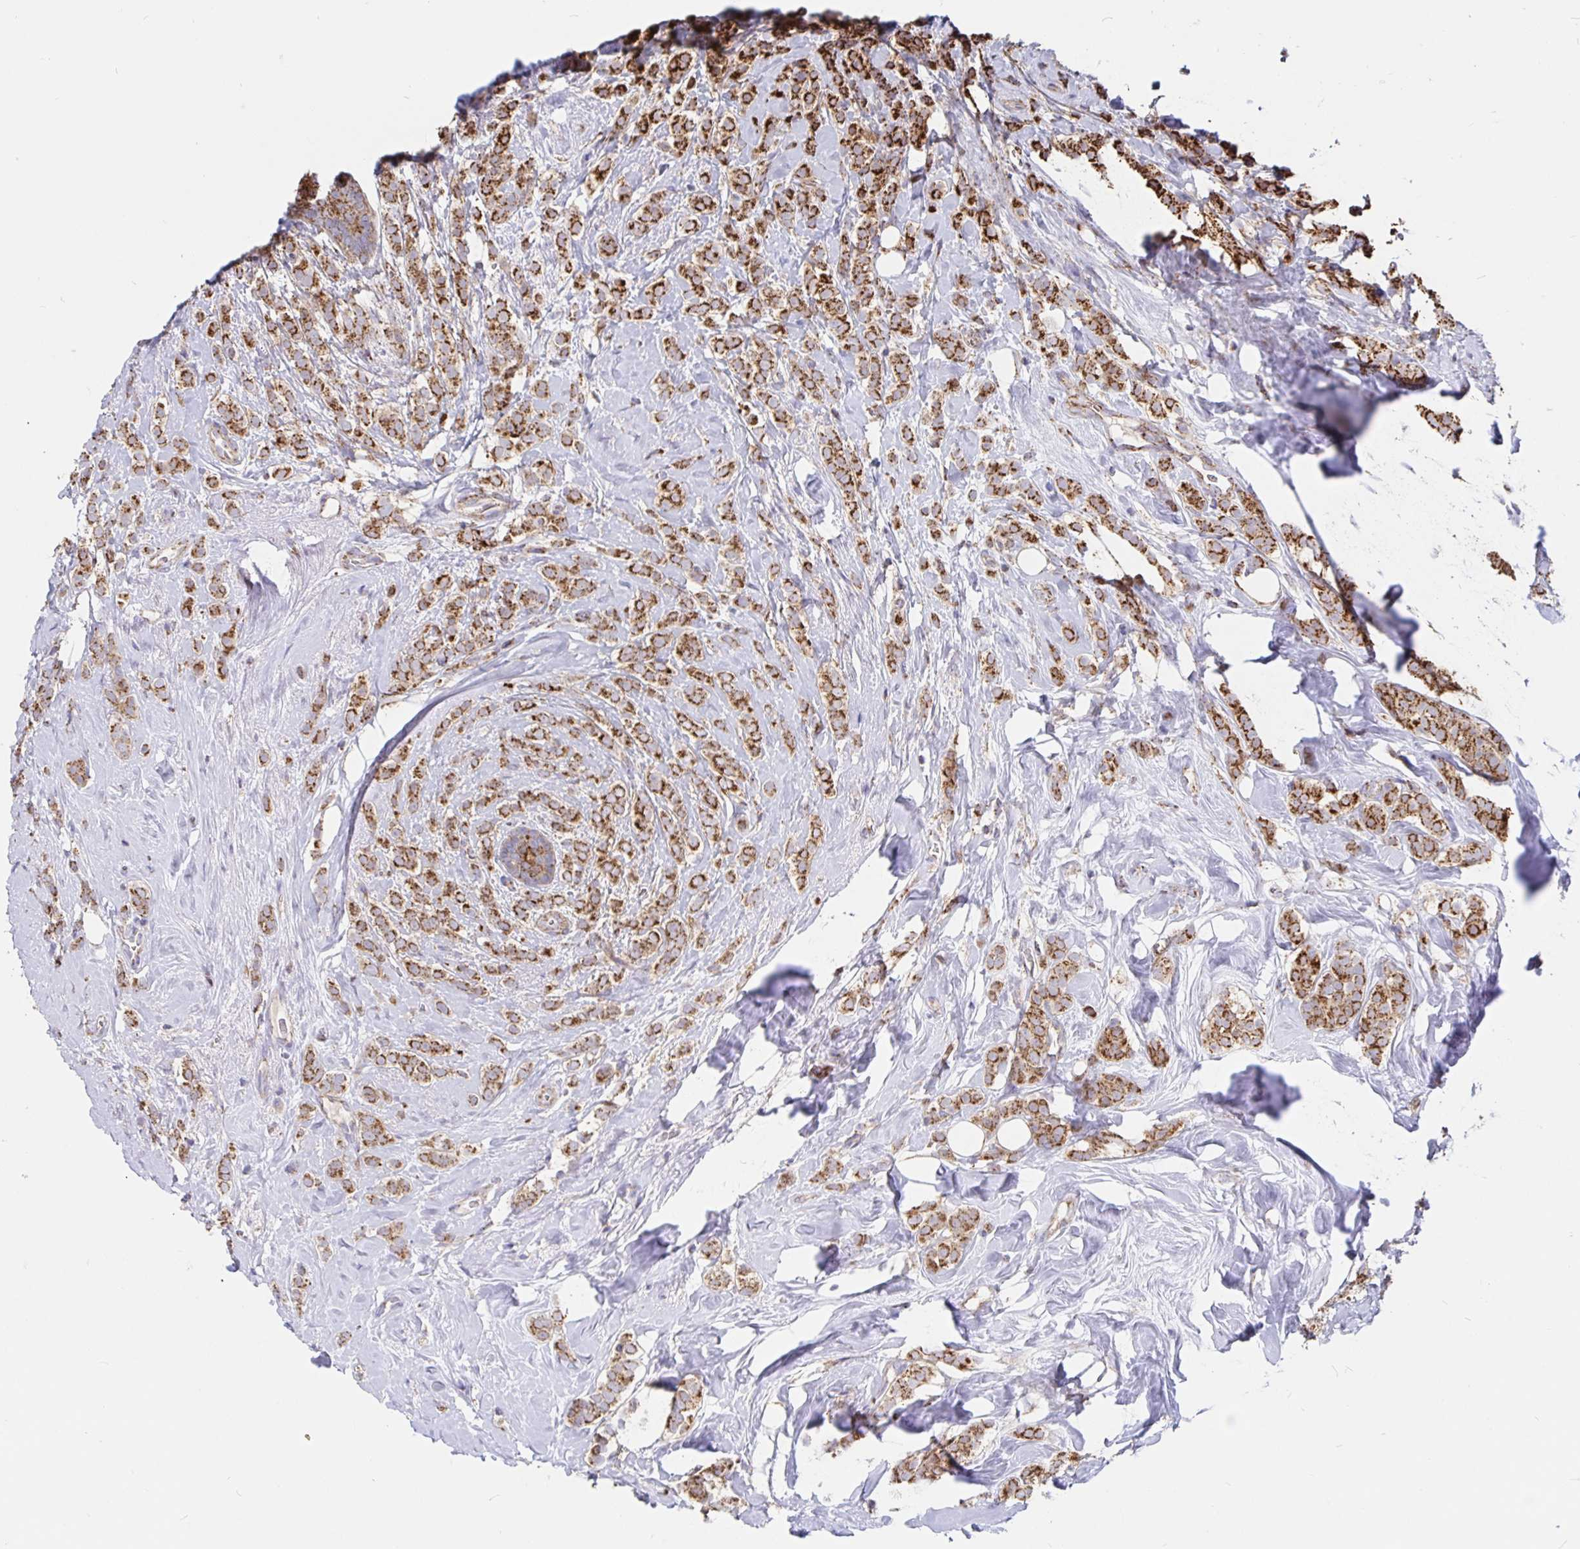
{"staining": {"intensity": "moderate", "quantity": ">75%", "location": "cytoplasmic/membranous"}, "tissue": "breast cancer", "cell_type": "Tumor cells", "image_type": "cancer", "snomed": [{"axis": "morphology", "description": "Lobular carcinoma"}, {"axis": "topography", "description": "Breast"}], "caption": "A micrograph of human breast lobular carcinoma stained for a protein exhibits moderate cytoplasmic/membranous brown staining in tumor cells. Ihc stains the protein of interest in brown and the nuclei are stained blue.", "gene": "PRDX3", "patient": {"sex": "female", "age": 49}}